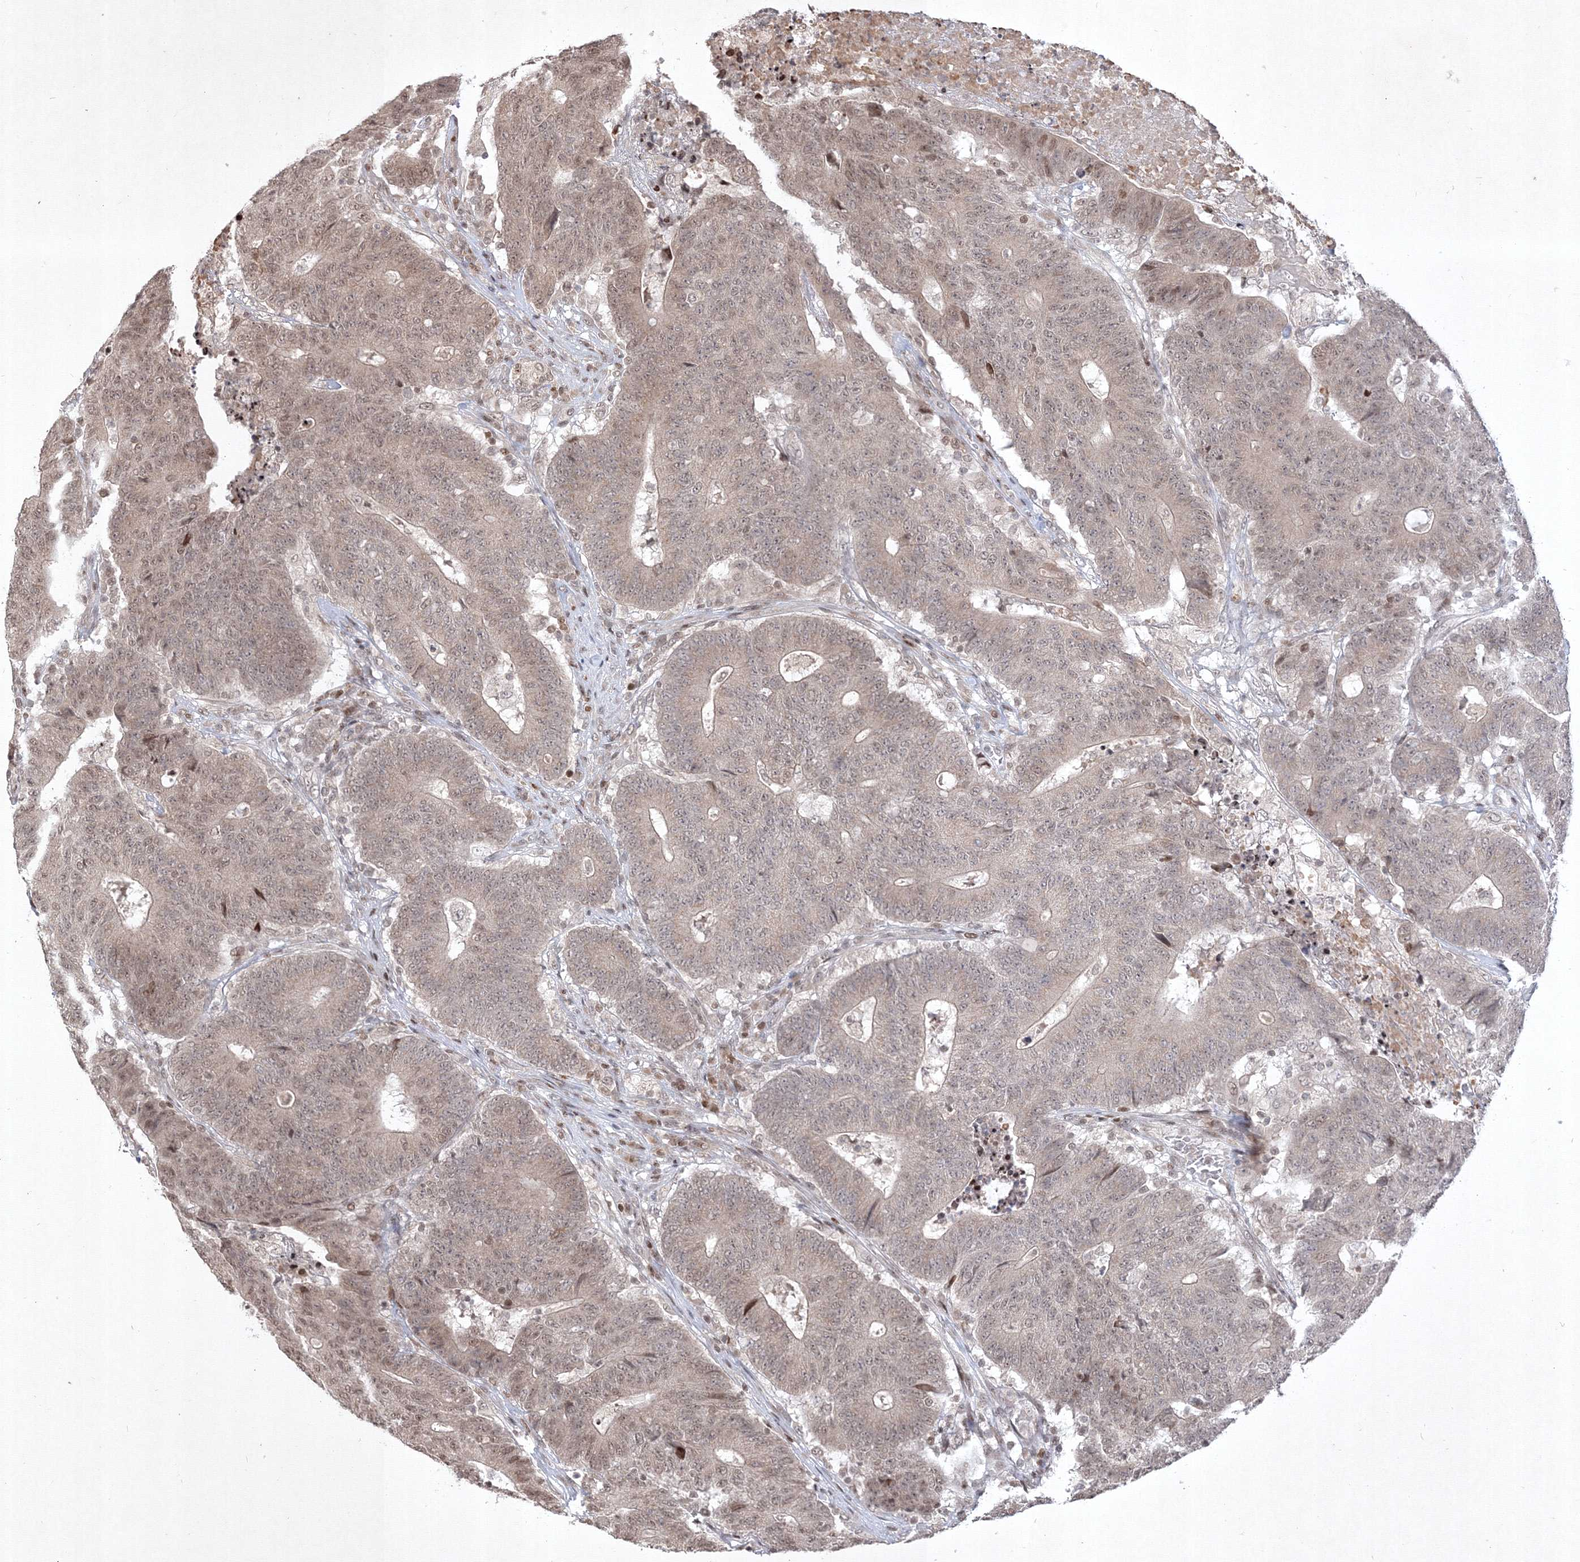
{"staining": {"intensity": "weak", "quantity": ">75%", "location": "nuclear"}, "tissue": "colorectal cancer", "cell_type": "Tumor cells", "image_type": "cancer", "snomed": [{"axis": "morphology", "description": "Normal tissue, NOS"}, {"axis": "morphology", "description": "Adenocarcinoma, NOS"}, {"axis": "topography", "description": "Colon"}], "caption": "Weak nuclear protein positivity is identified in approximately >75% of tumor cells in adenocarcinoma (colorectal). Using DAB (brown) and hematoxylin (blue) stains, captured at high magnification using brightfield microscopy.", "gene": "TAB1", "patient": {"sex": "female", "age": 75}}